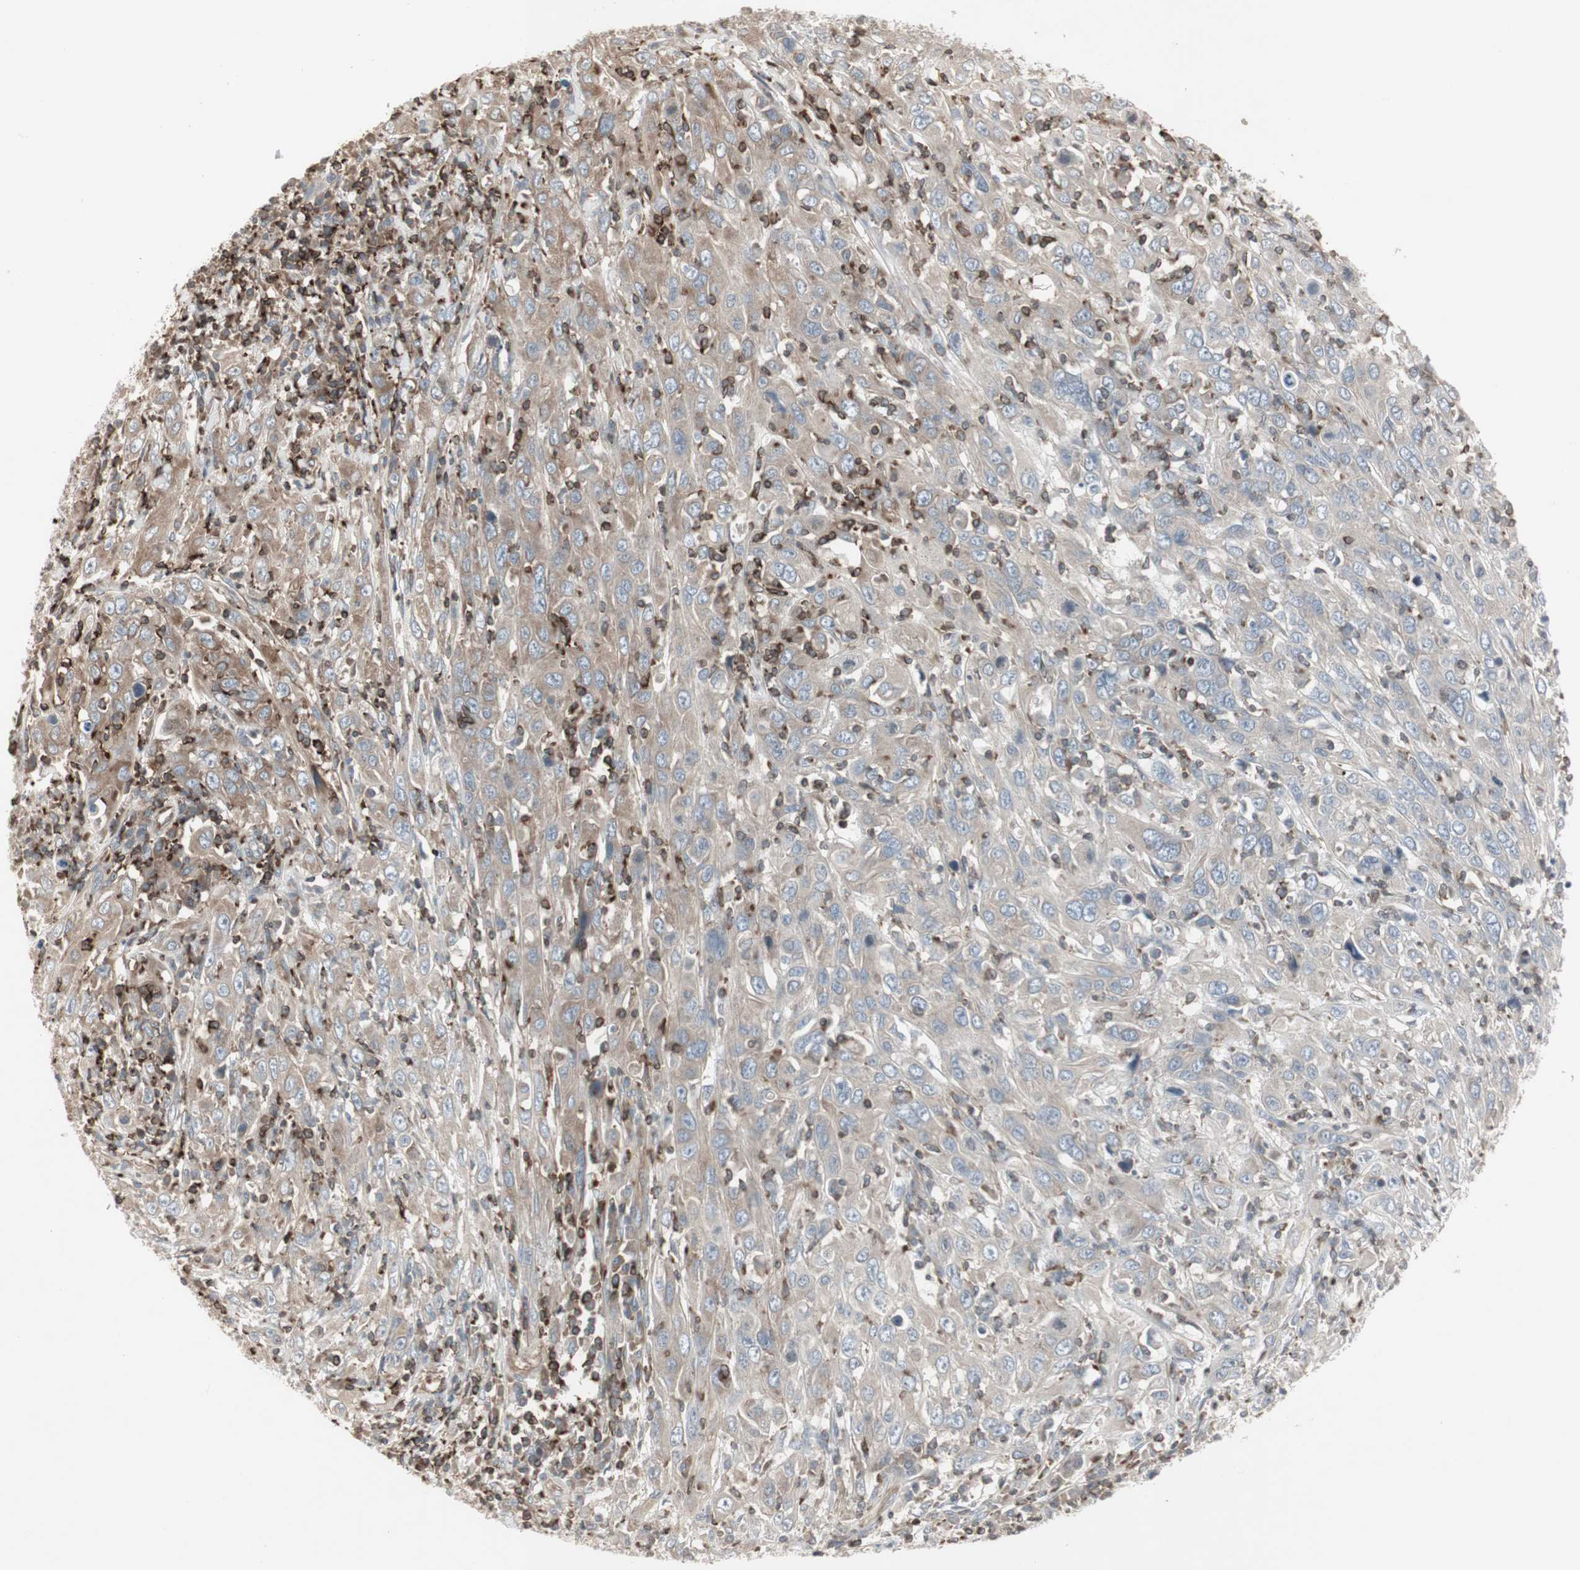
{"staining": {"intensity": "weak", "quantity": ">75%", "location": "cytoplasmic/membranous"}, "tissue": "cervical cancer", "cell_type": "Tumor cells", "image_type": "cancer", "snomed": [{"axis": "morphology", "description": "Squamous cell carcinoma, NOS"}, {"axis": "topography", "description": "Cervix"}], "caption": "About >75% of tumor cells in cervical squamous cell carcinoma show weak cytoplasmic/membranous protein staining as visualized by brown immunohistochemical staining.", "gene": "ARHGEF1", "patient": {"sex": "female", "age": 46}}